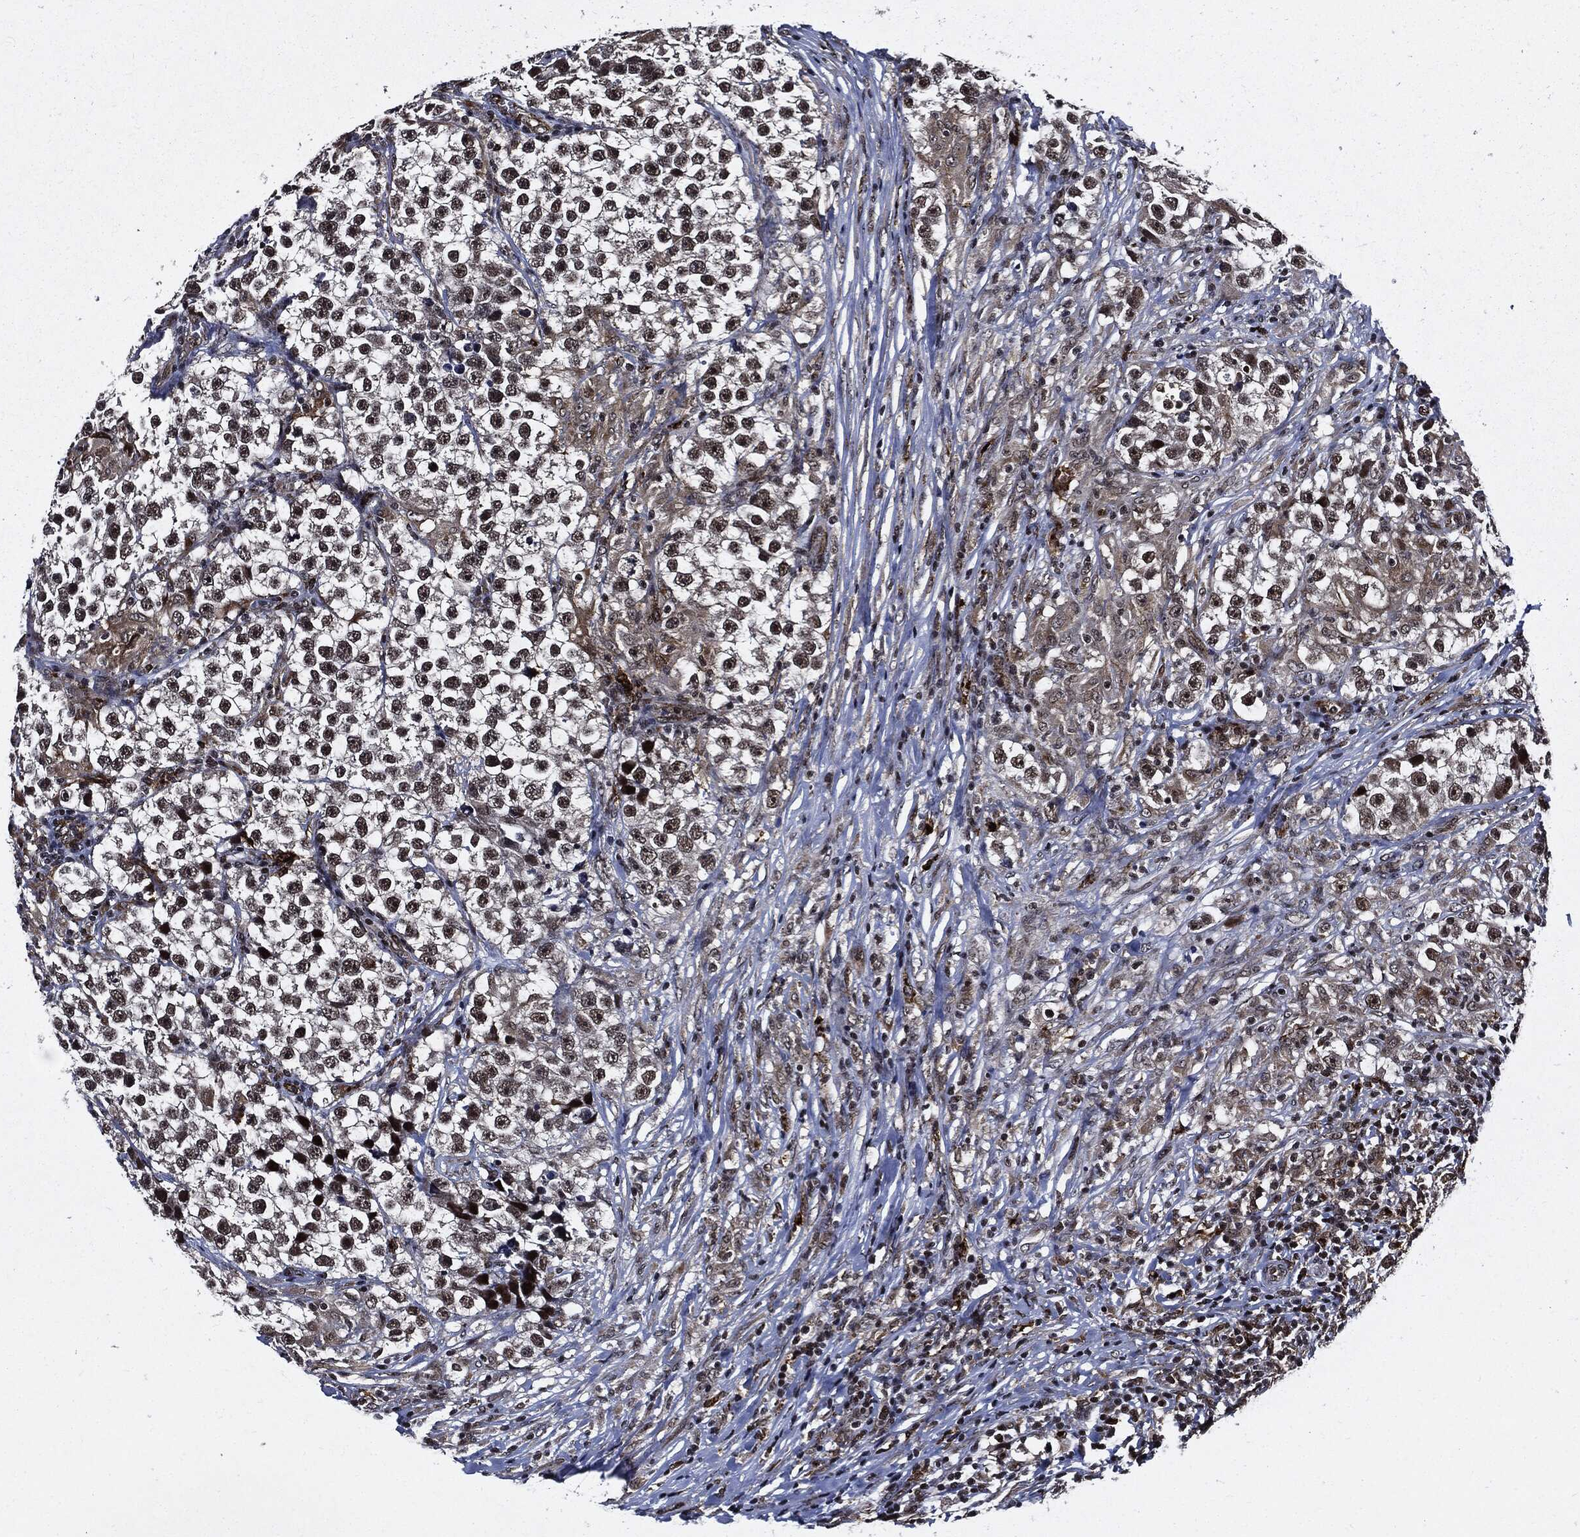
{"staining": {"intensity": "moderate", "quantity": "25%-75%", "location": "nuclear"}, "tissue": "testis cancer", "cell_type": "Tumor cells", "image_type": "cancer", "snomed": [{"axis": "morphology", "description": "Seminoma, NOS"}, {"axis": "topography", "description": "Testis"}], "caption": "Immunohistochemical staining of human testis cancer (seminoma) exhibits medium levels of moderate nuclear positivity in about 25%-75% of tumor cells. The staining is performed using DAB (3,3'-diaminobenzidine) brown chromogen to label protein expression. The nuclei are counter-stained blue using hematoxylin.", "gene": "SUGT1", "patient": {"sex": "male", "age": 46}}